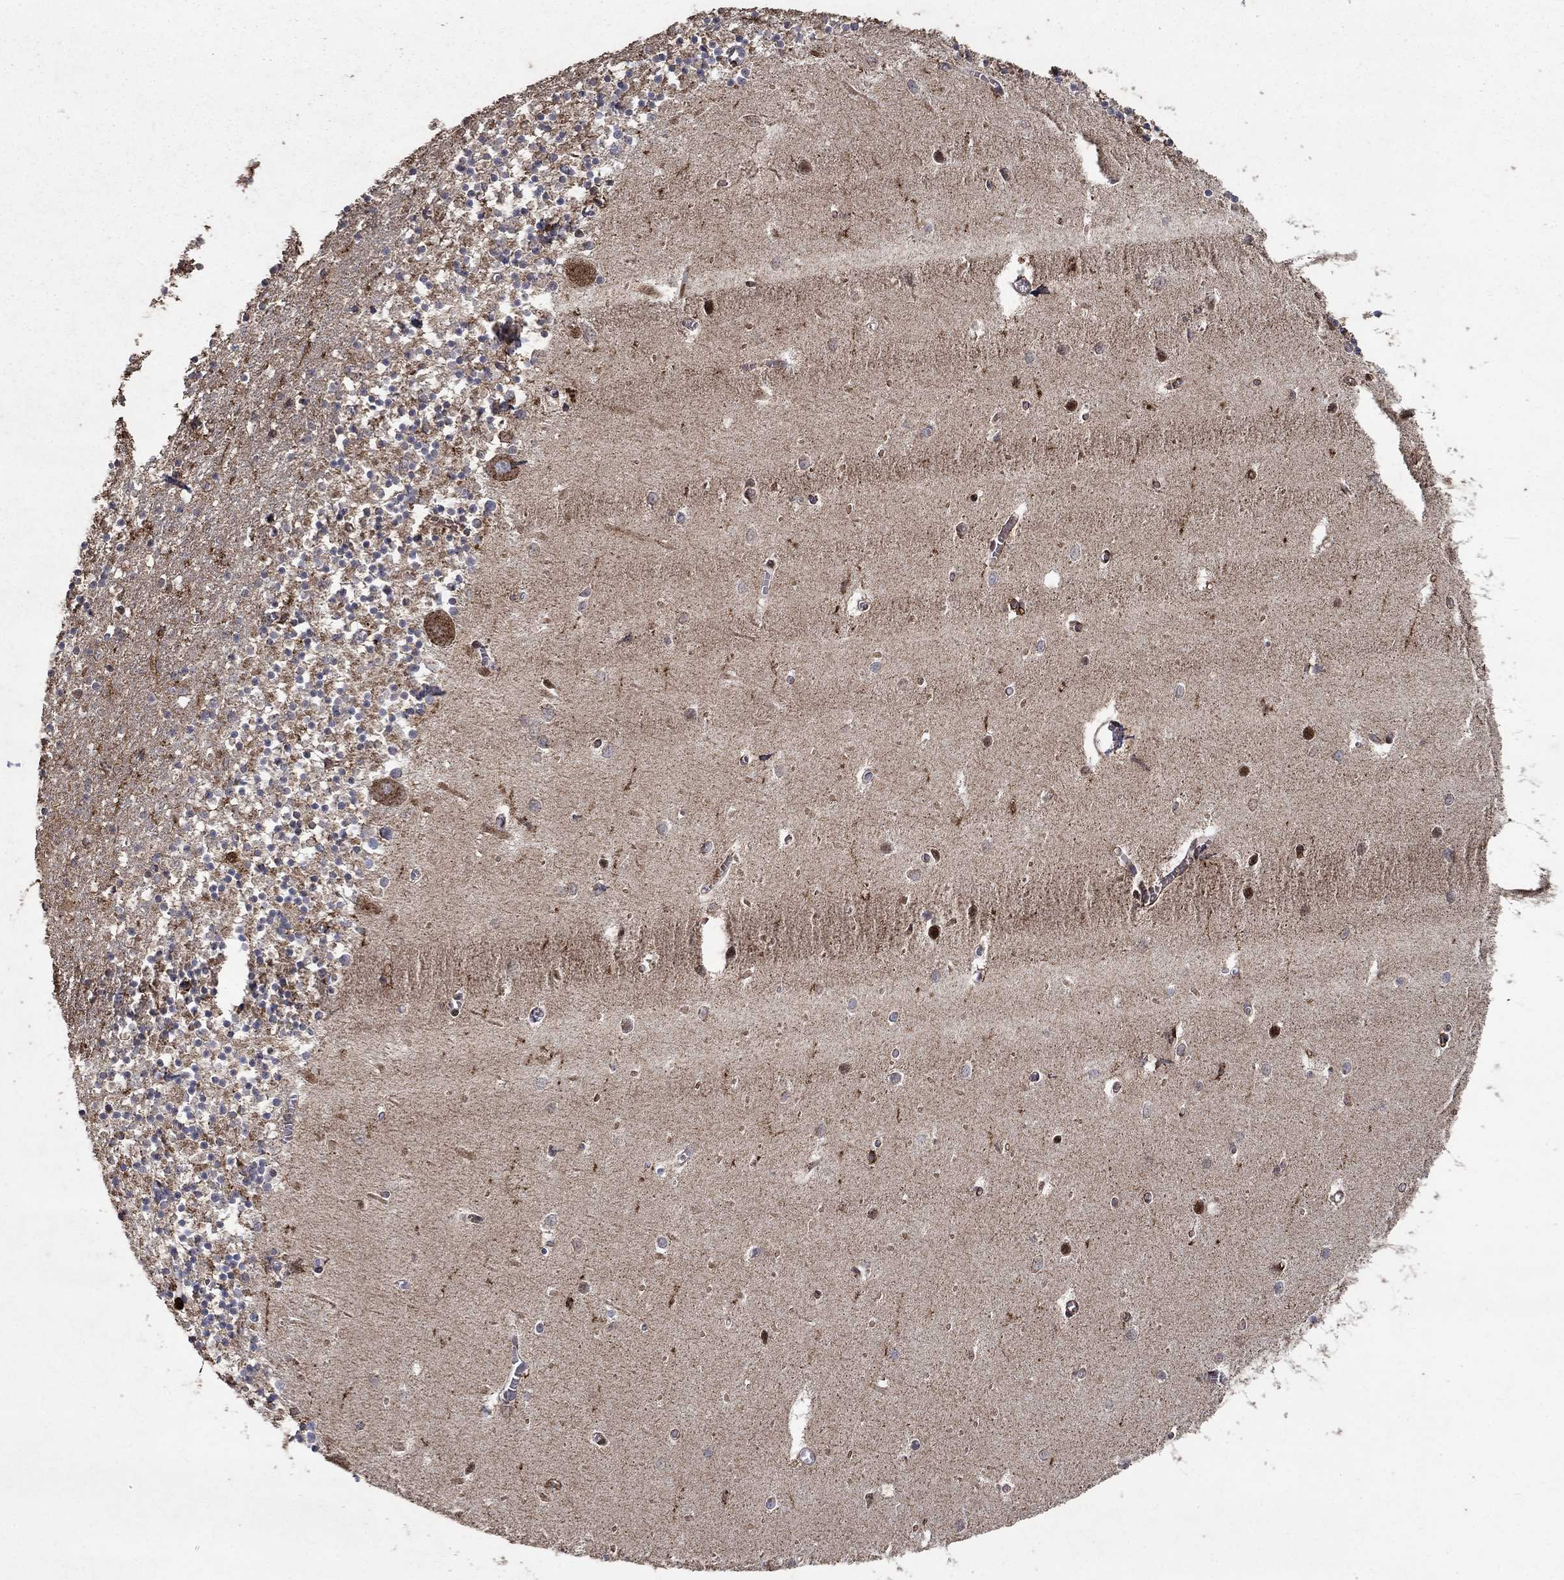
{"staining": {"intensity": "negative", "quantity": "none", "location": "none"}, "tissue": "cerebellum", "cell_type": "Cells in granular layer", "image_type": "normal", "snomed": [{"axis": "morphology", "description": "Normal tissue, NOS"}, {"axis": "topography", "description": "Cerebellum"}], "caption": "Immunohistochemistry histopathology image of benign cerebellum stained for a protein (brown), which shows no staining in cells in granular layer. Nuclei are stained in blue.", "gene": "CD24", "patient": {"sex": "female", "age": 64}}